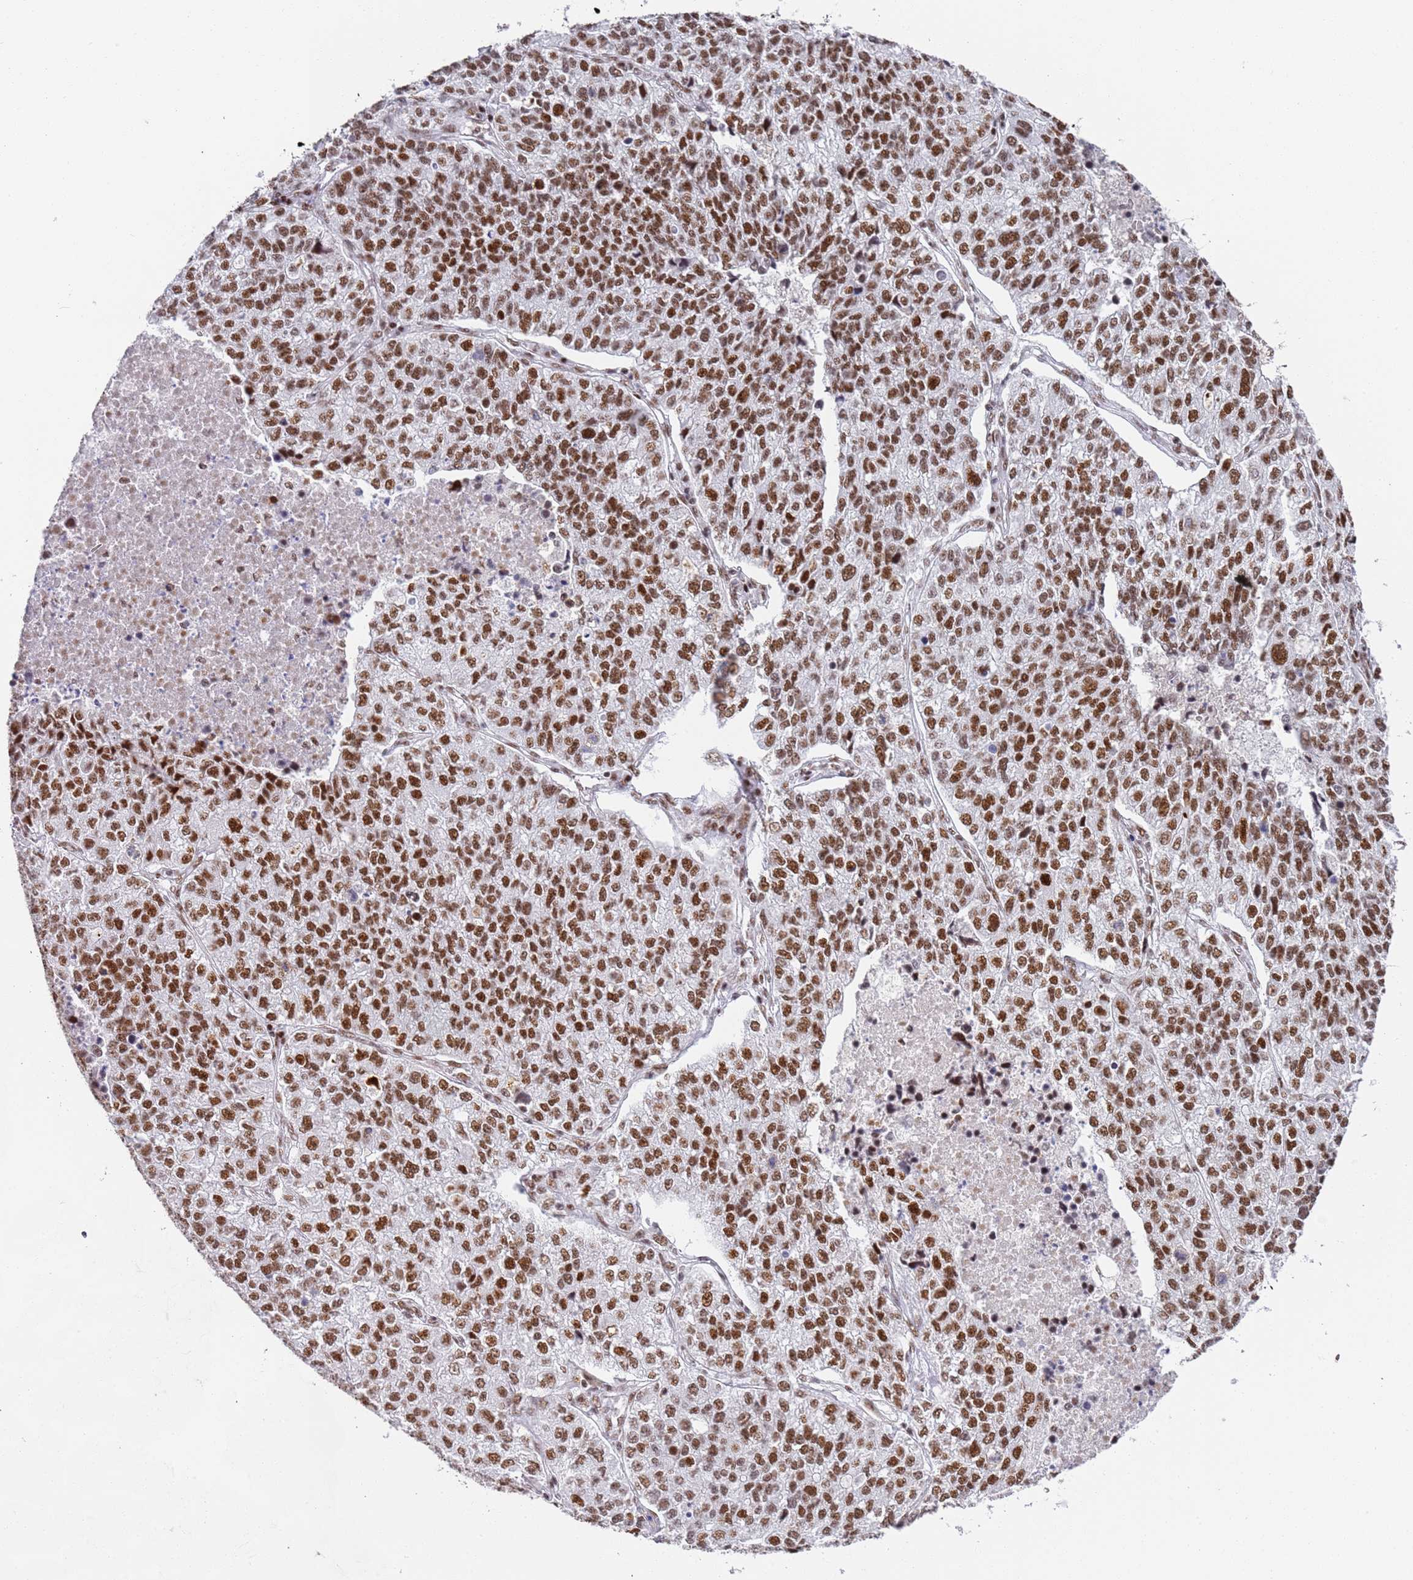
{"staining": {"intensity": "strong", "quantity": ">75%", "location": "nuclear"}, "tissue": "lung cancer", "cell_type": "Tumor cells", "image_type": "cancer", "snomed": [{"axis": "morphology", "description": "Adenocarcinoma, NOS"}, {"axis": "topography", "description": "Lung"}], "caption": "This is a histology image of IHC staining of lung cancer, which shows strong positivity in the nuclear of tumor cells.", "gene": "AKAP8L", "patient": {"sex": "male", "age": 49}}